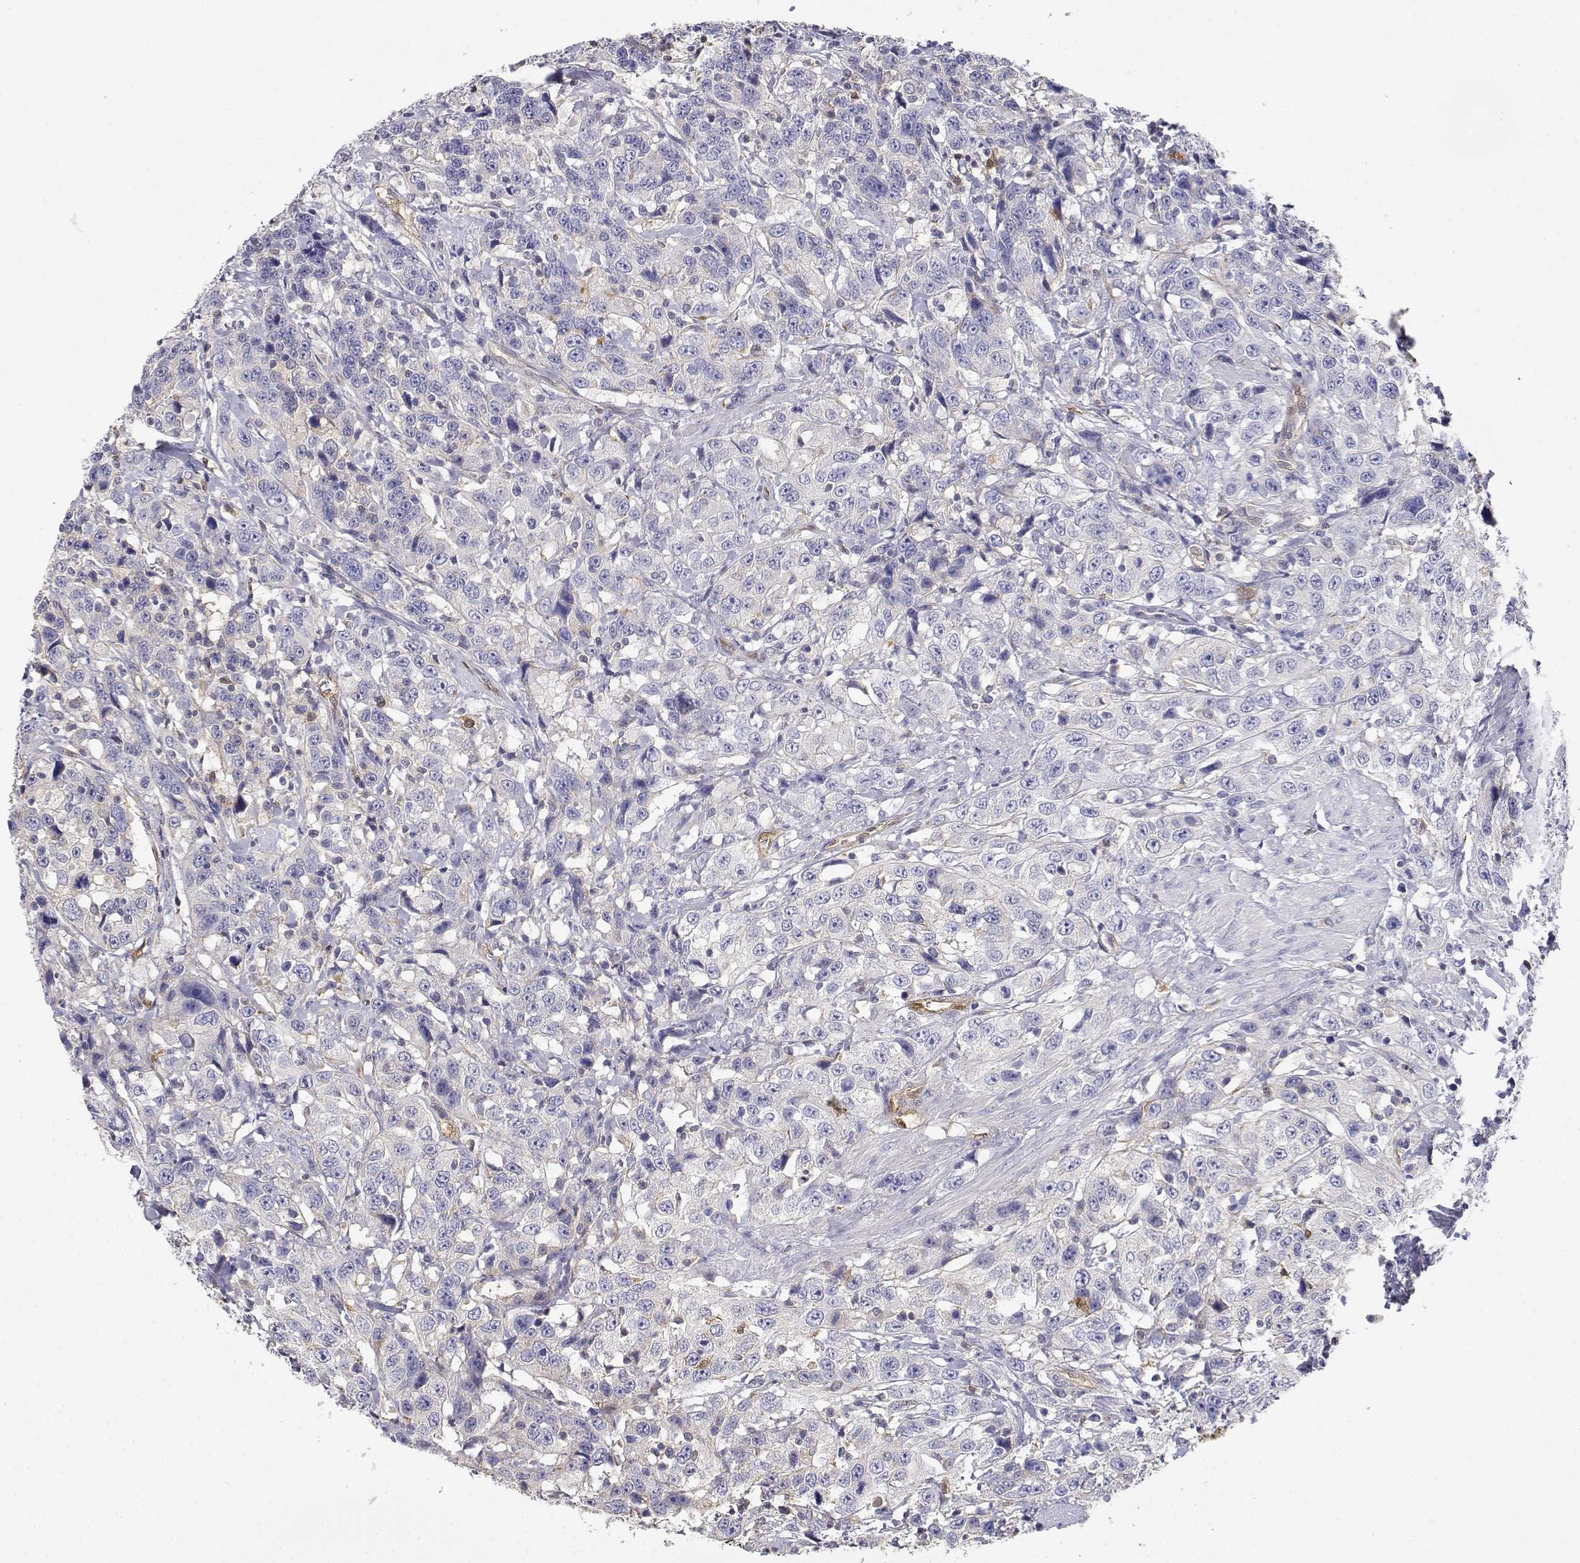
{"staining": {"intensity": "negative", "quantity": "none", "location": "none"}, "tissue": "urothelial cancer", "cell_type": "Tumor cells", "image_type": "cancer", "snomed": [{"axis": "morphology", "description": "Urothelial carcinoma, NOS"}, {"axis": "morphology", "description": "Urothelial carcinoma, High grade"}, {"axis": "topography", "description": "Urinary bladder"}], "caption": "An image of human urothelial cancer is negative for staining in tumor cells.", "gene": "ADA", "patient": {"sex": "female", "age": 73}}